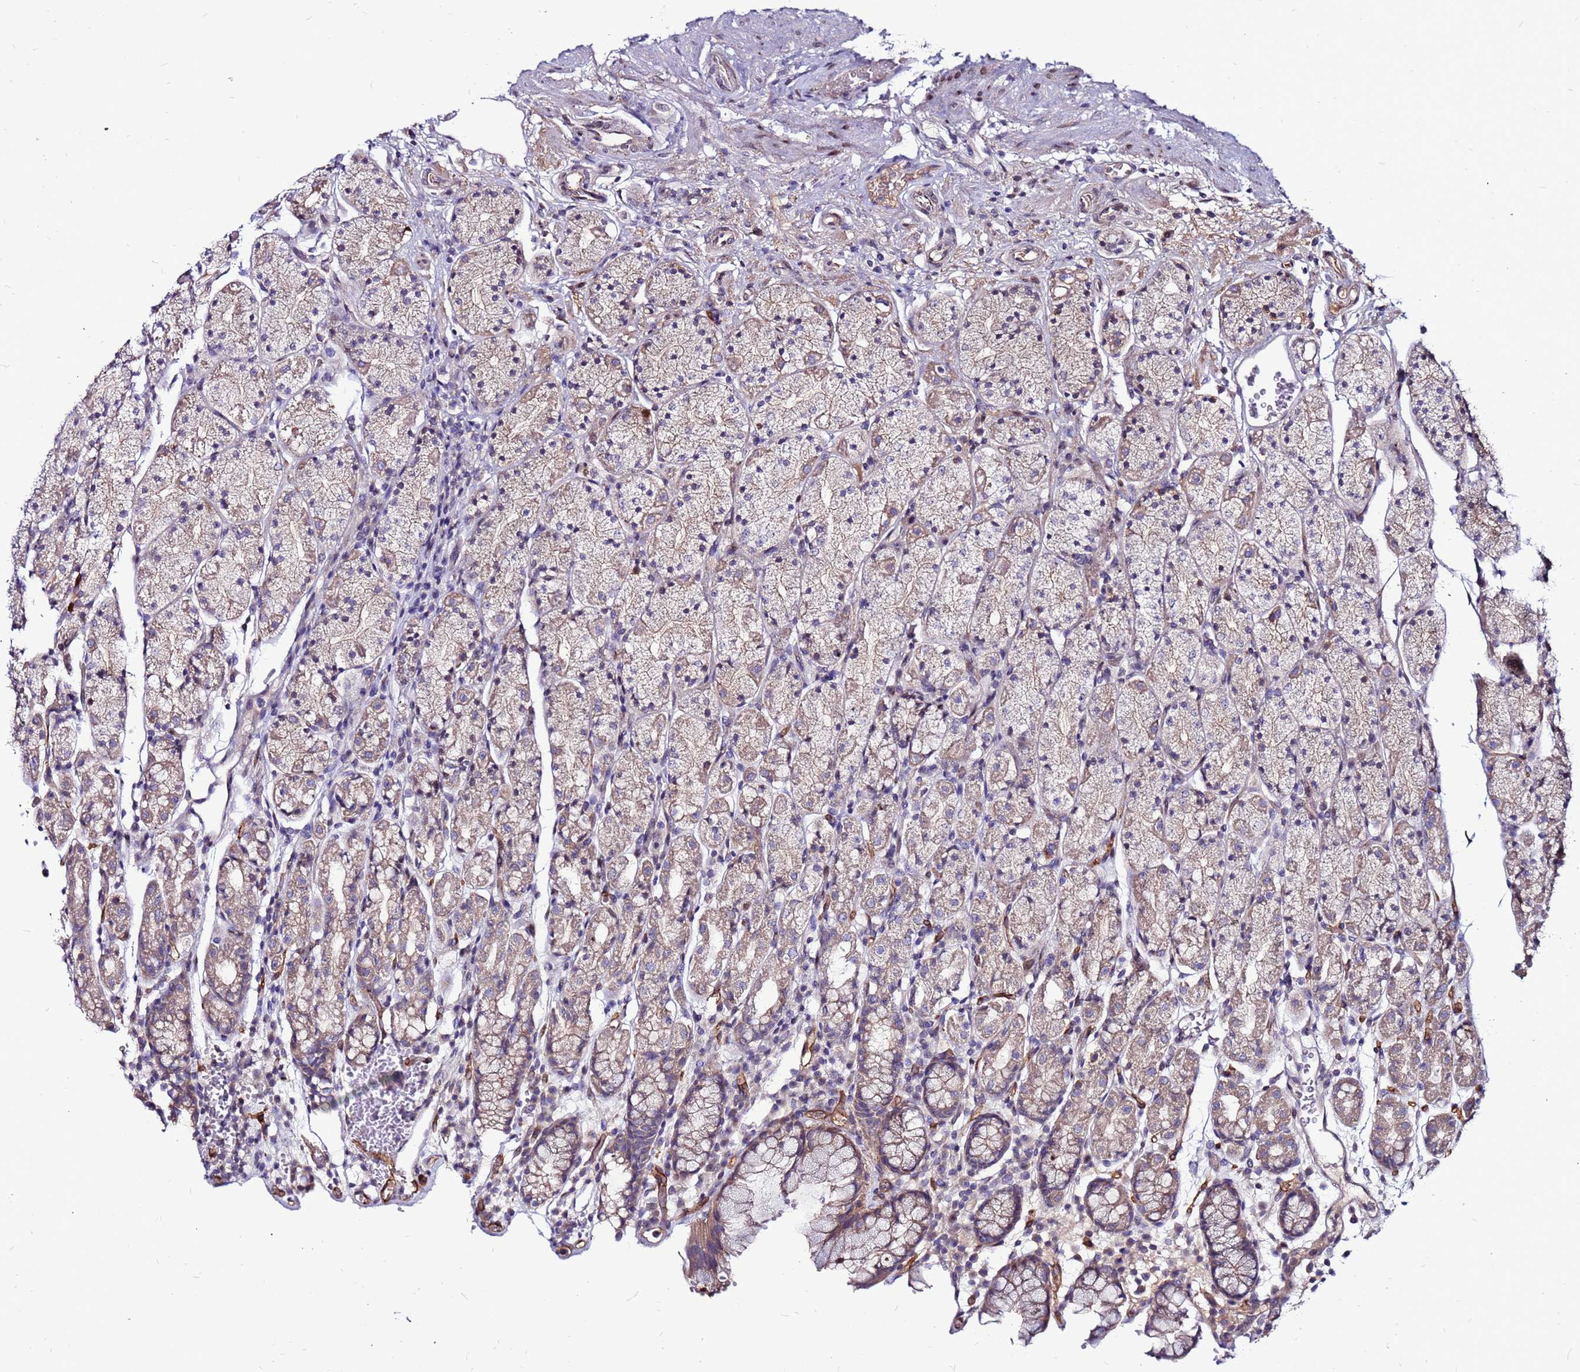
{"staining": {"intensity": "weak", "quantity": "25%-75%", "location": "cytoplasmic/membranous"}, "tissue": "stomach", "cell_type": "Glandular cells", "image_type": "normal", "snomed": [{"axis": "morphology", "description": "Normal tissue, NOS"}, {"axis": "topography", "description": "Stomach, upper"}, {"axis": "topography", "description": "Stomach"}], "caption": "Brown immunohistochemical staining in normal human stomach displays weak cytoplasmic/membranous staining in approximately 25%-75% of glandular cells.", "gene": "CCDC71", "patient": {"sex": "male", "age": 62}}